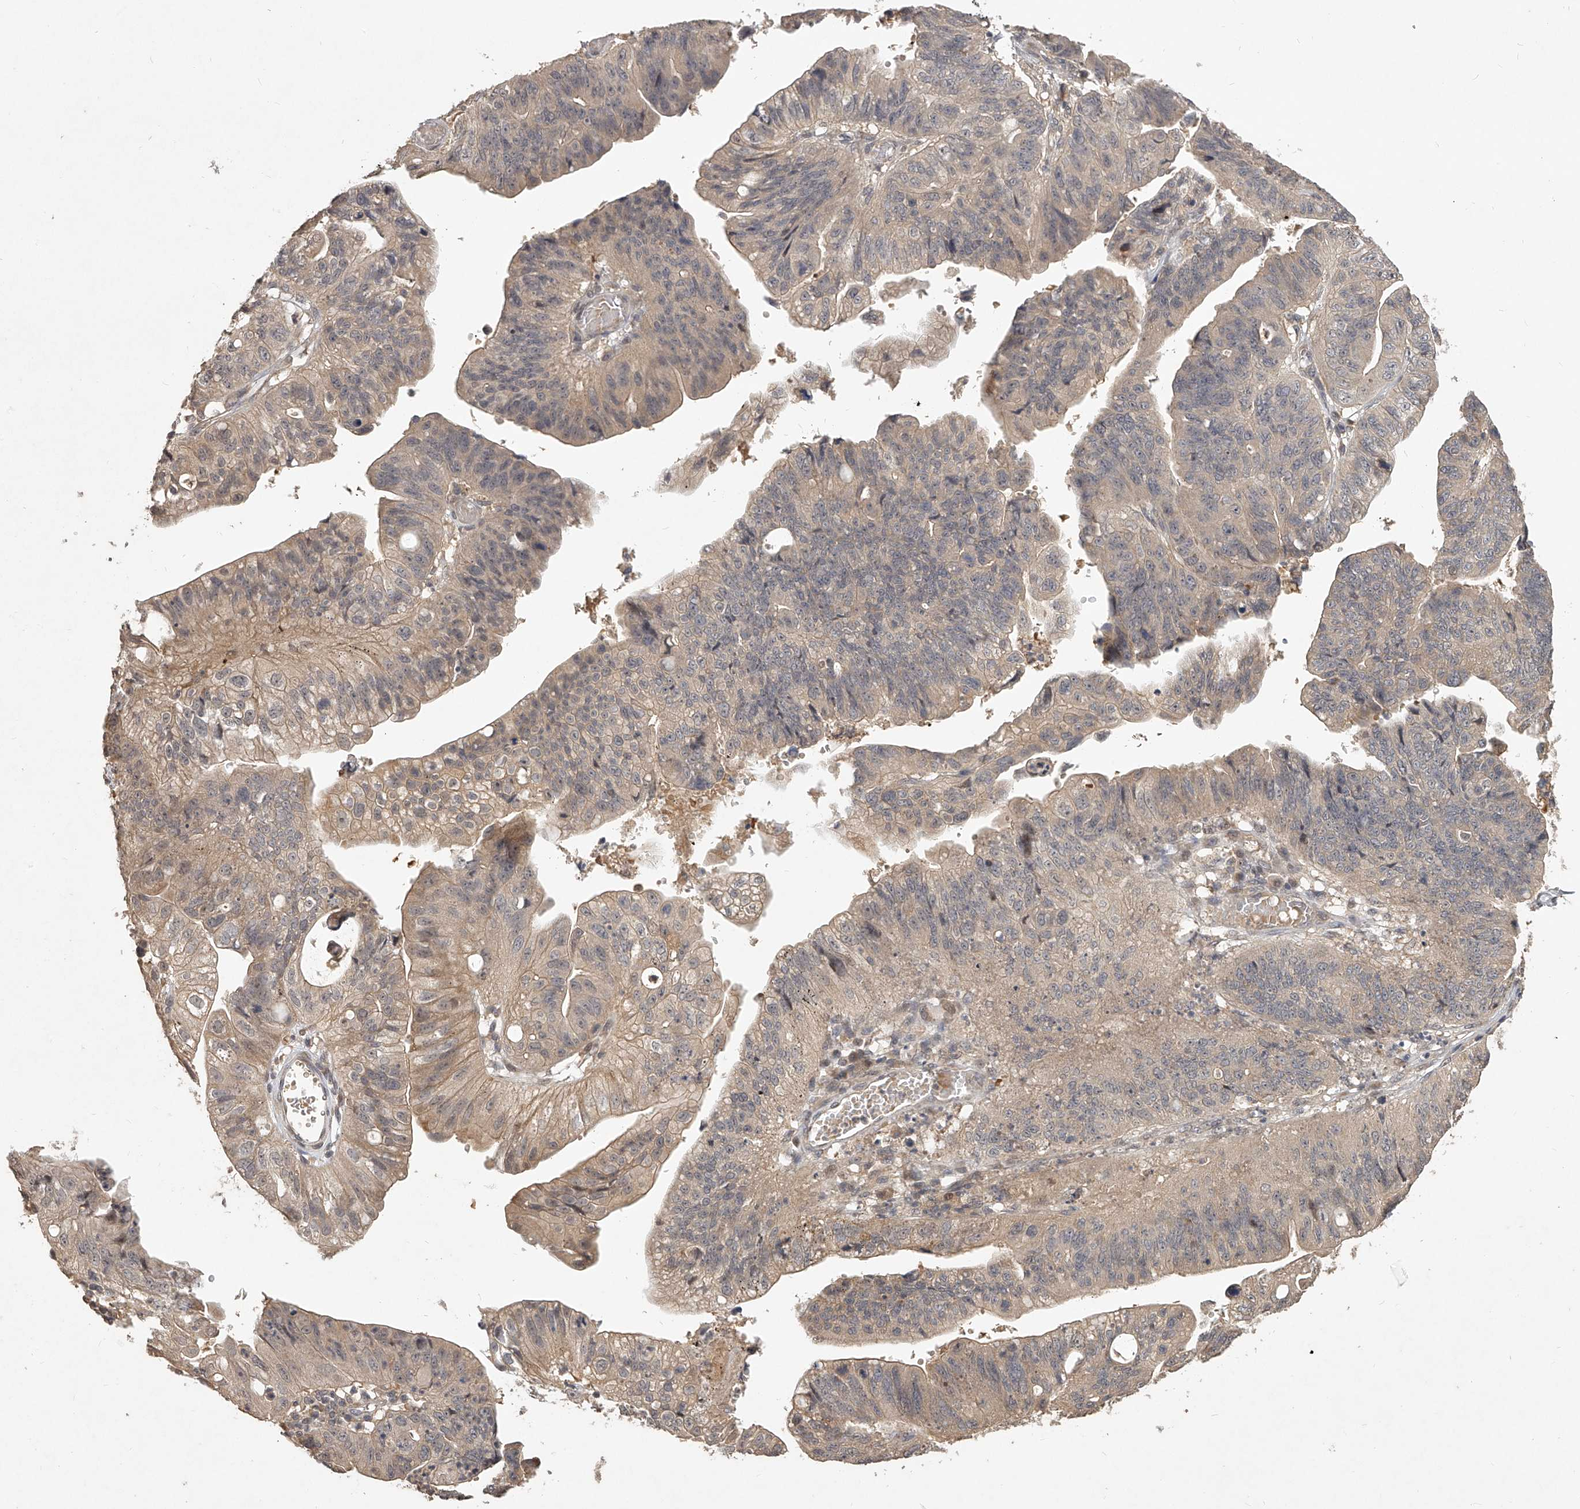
{"staining": {"intensity": "weak", "quantity": "25%-75%", "location": "cytoplasmic/membranous"}, "tissue": "stomach cancer", "cell_type": "Tumor cells", "image_type": "cancer", "snomed": [{"axis": "morphology", "description": "Adenocarcinoma, NOS"}, {"axis": "topography", "description": "Stomach"}], "caption": "This histopathology image demonstrates stomach cancer stained with immunohistochemistry to label a protein in brown. The cytoplasmic/membranous of tumor cells show weak positivity for the protein. Nuclei are counter-stained blue.", "gene": "SLC37A1", "patient": {"sex": "male", "age": 59}}